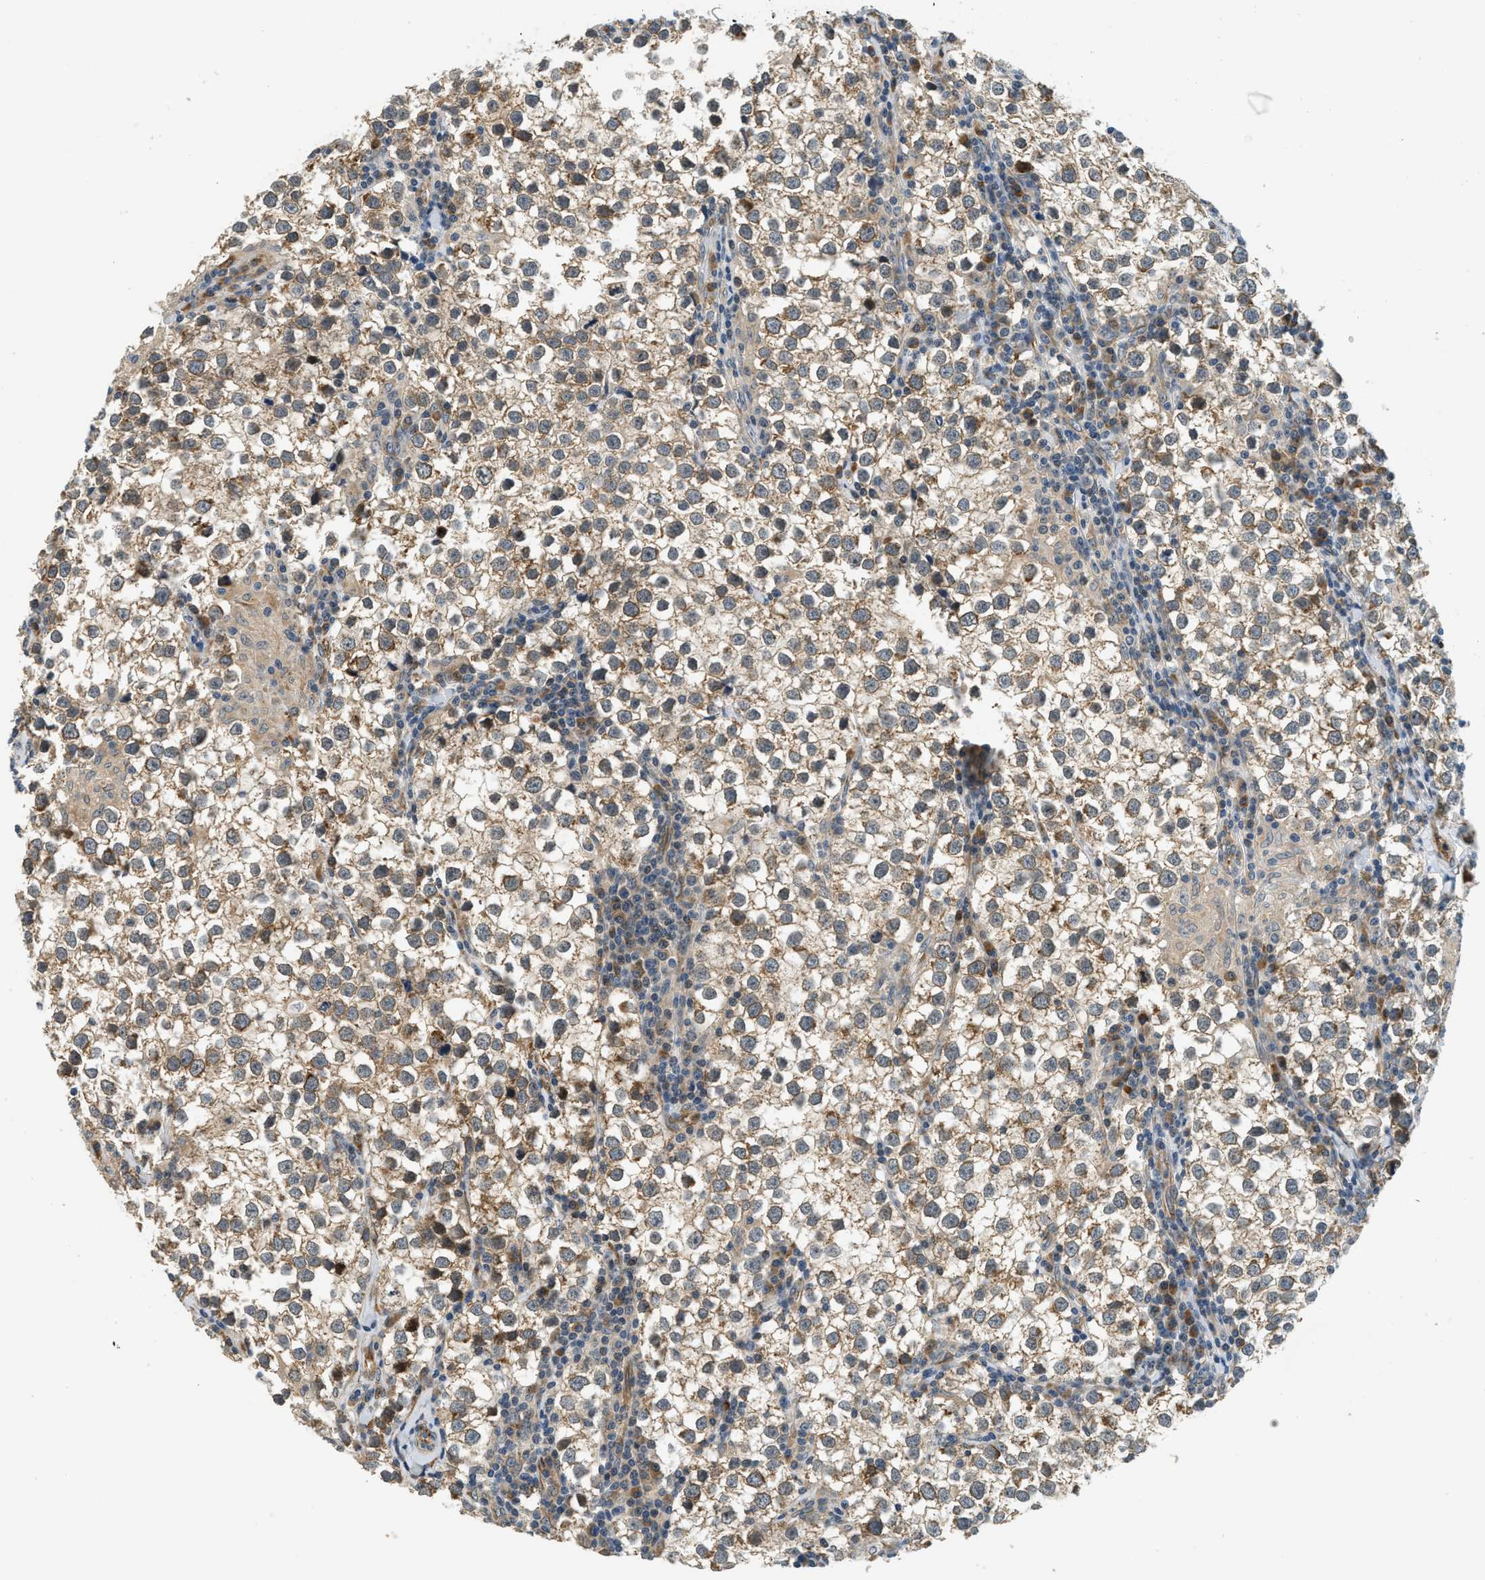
{"staining": {"intensity": "moderate", "quantity": ">75%", "location": "cytoplasmic/membranous"}, "tissue": "testis cancer", "cell_type": "Tumor cells", "image_type": "cancer", "snomed": [{"axis": "morphology", "description": "Seminoma, NOS"}, {"axis": "morphology", "description": "Carcinoma, Embryonal, NOS"}, {"axis": "topography", "description": "Testis"}], "caption": "Immunohistochemical staining of human testis cancer displays moderate cytoplasmic/membranous protein staining in approximately >75% of tumor cells.", "gene": "ALOX12", "patient": {"sex": "male", "age": 36}}